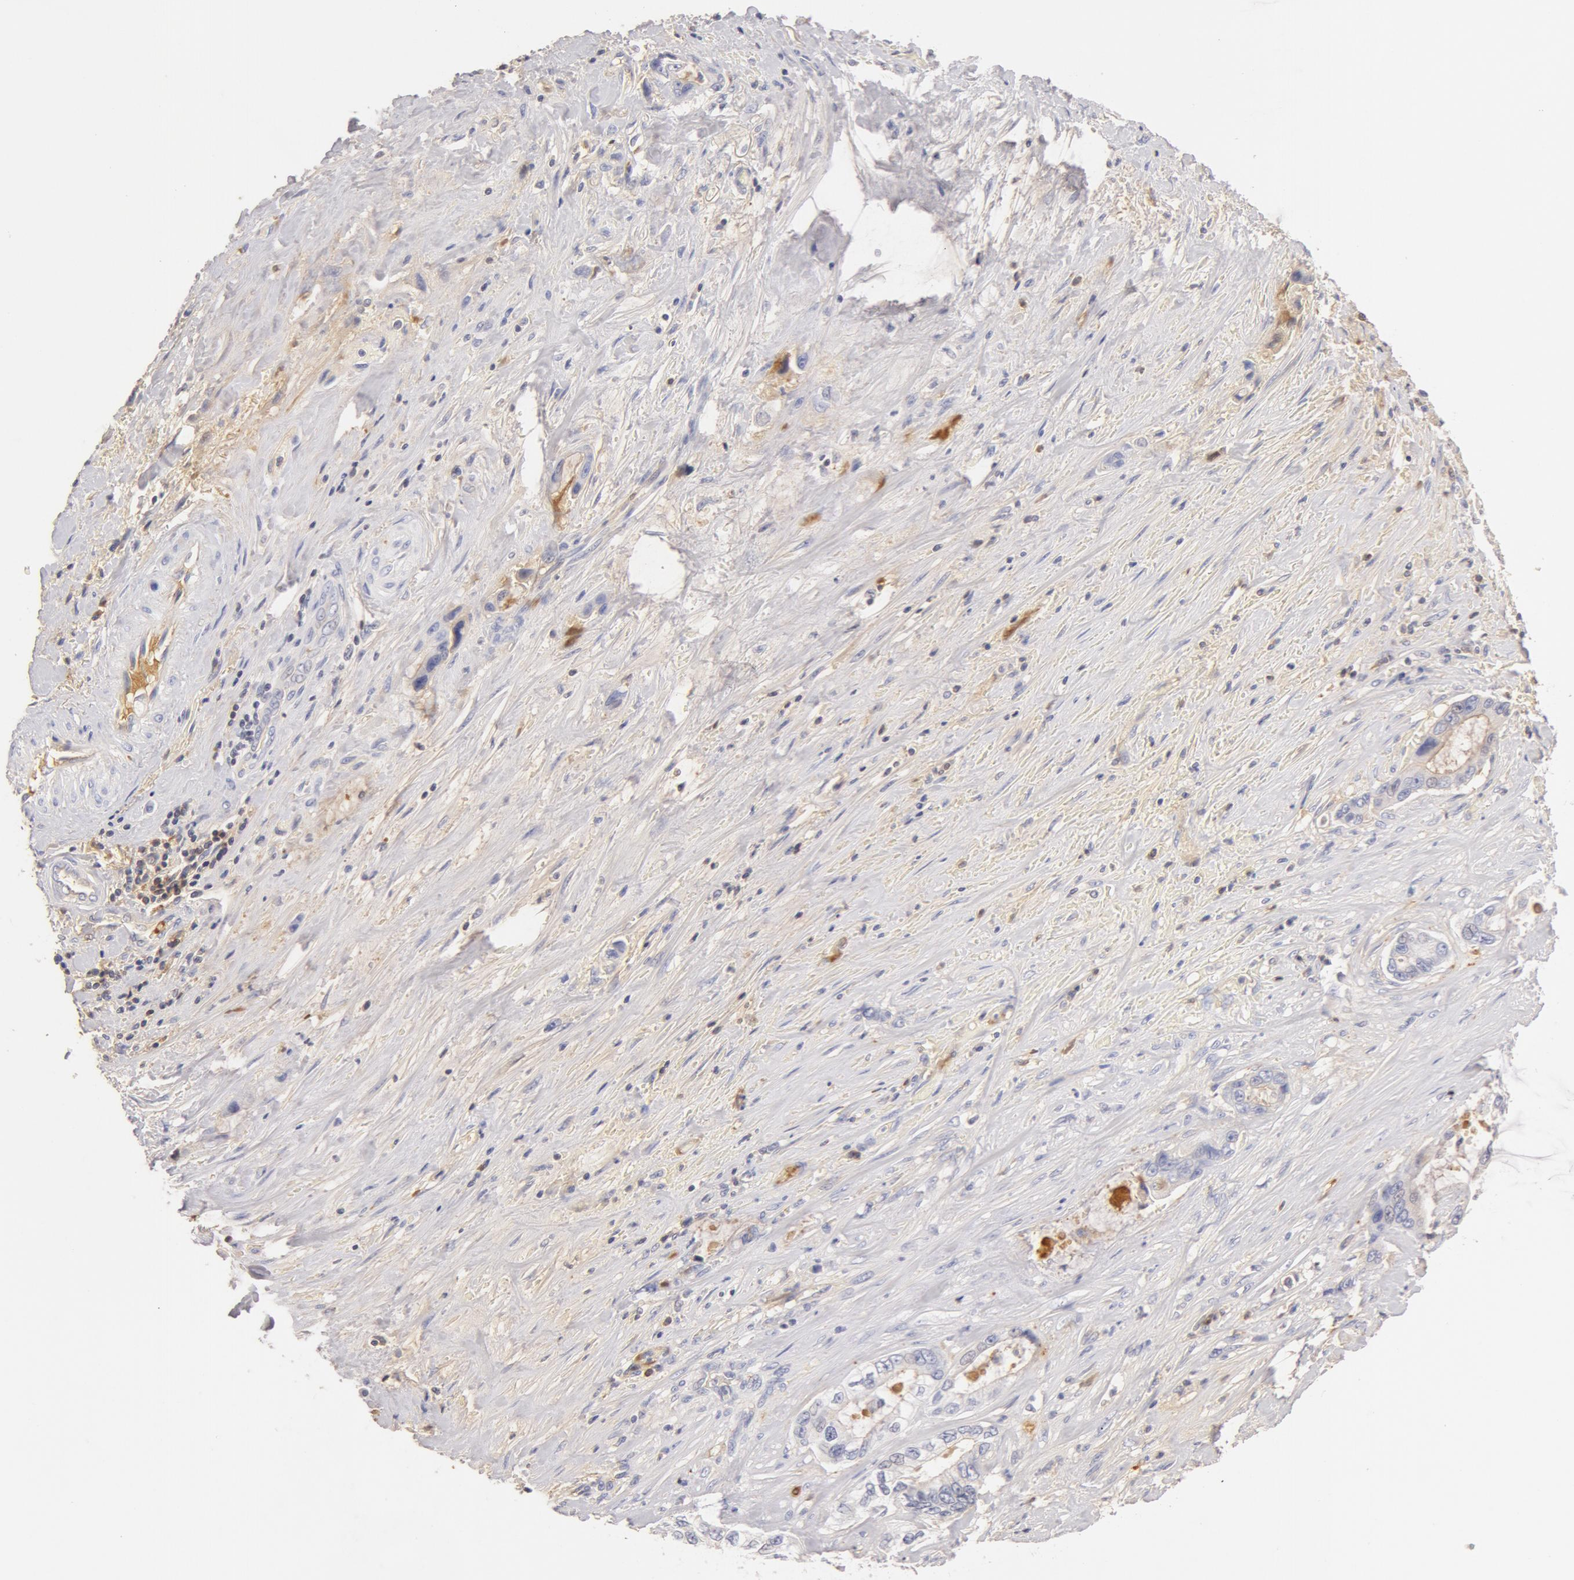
{"staining": {"intensity": "weak", "quantity": "25%-75%", "location": "cytoplasmic/membranous"}, "tissue": "pancreatic cancer", "cell_type": "Tumor cells", "image_type": "cancer", "snomed": [{"axis": "morphology", "description": "Adenocarcinoma, NOS"}, {"axis": "topography", "description": "Pancreas"}, {"axis": "topography", "description": "Stomach, upper"}], "caption": "Immunohistochemistry (IHC) staining of pancreatic cancer, which exhibits low levels of weak cytoplasmic/membranous expression in approximately 25%-75% of tumor cells indicating weak cytoplasmic/membranous protein staining. The staining was performed using DAB (3,3'-diaminobenzidine) (brown) for protein detection and nuclei were counterstained in hematoxylin (blue).", "gene": "GC", "patient": {"sex": "male", "age": 77}}